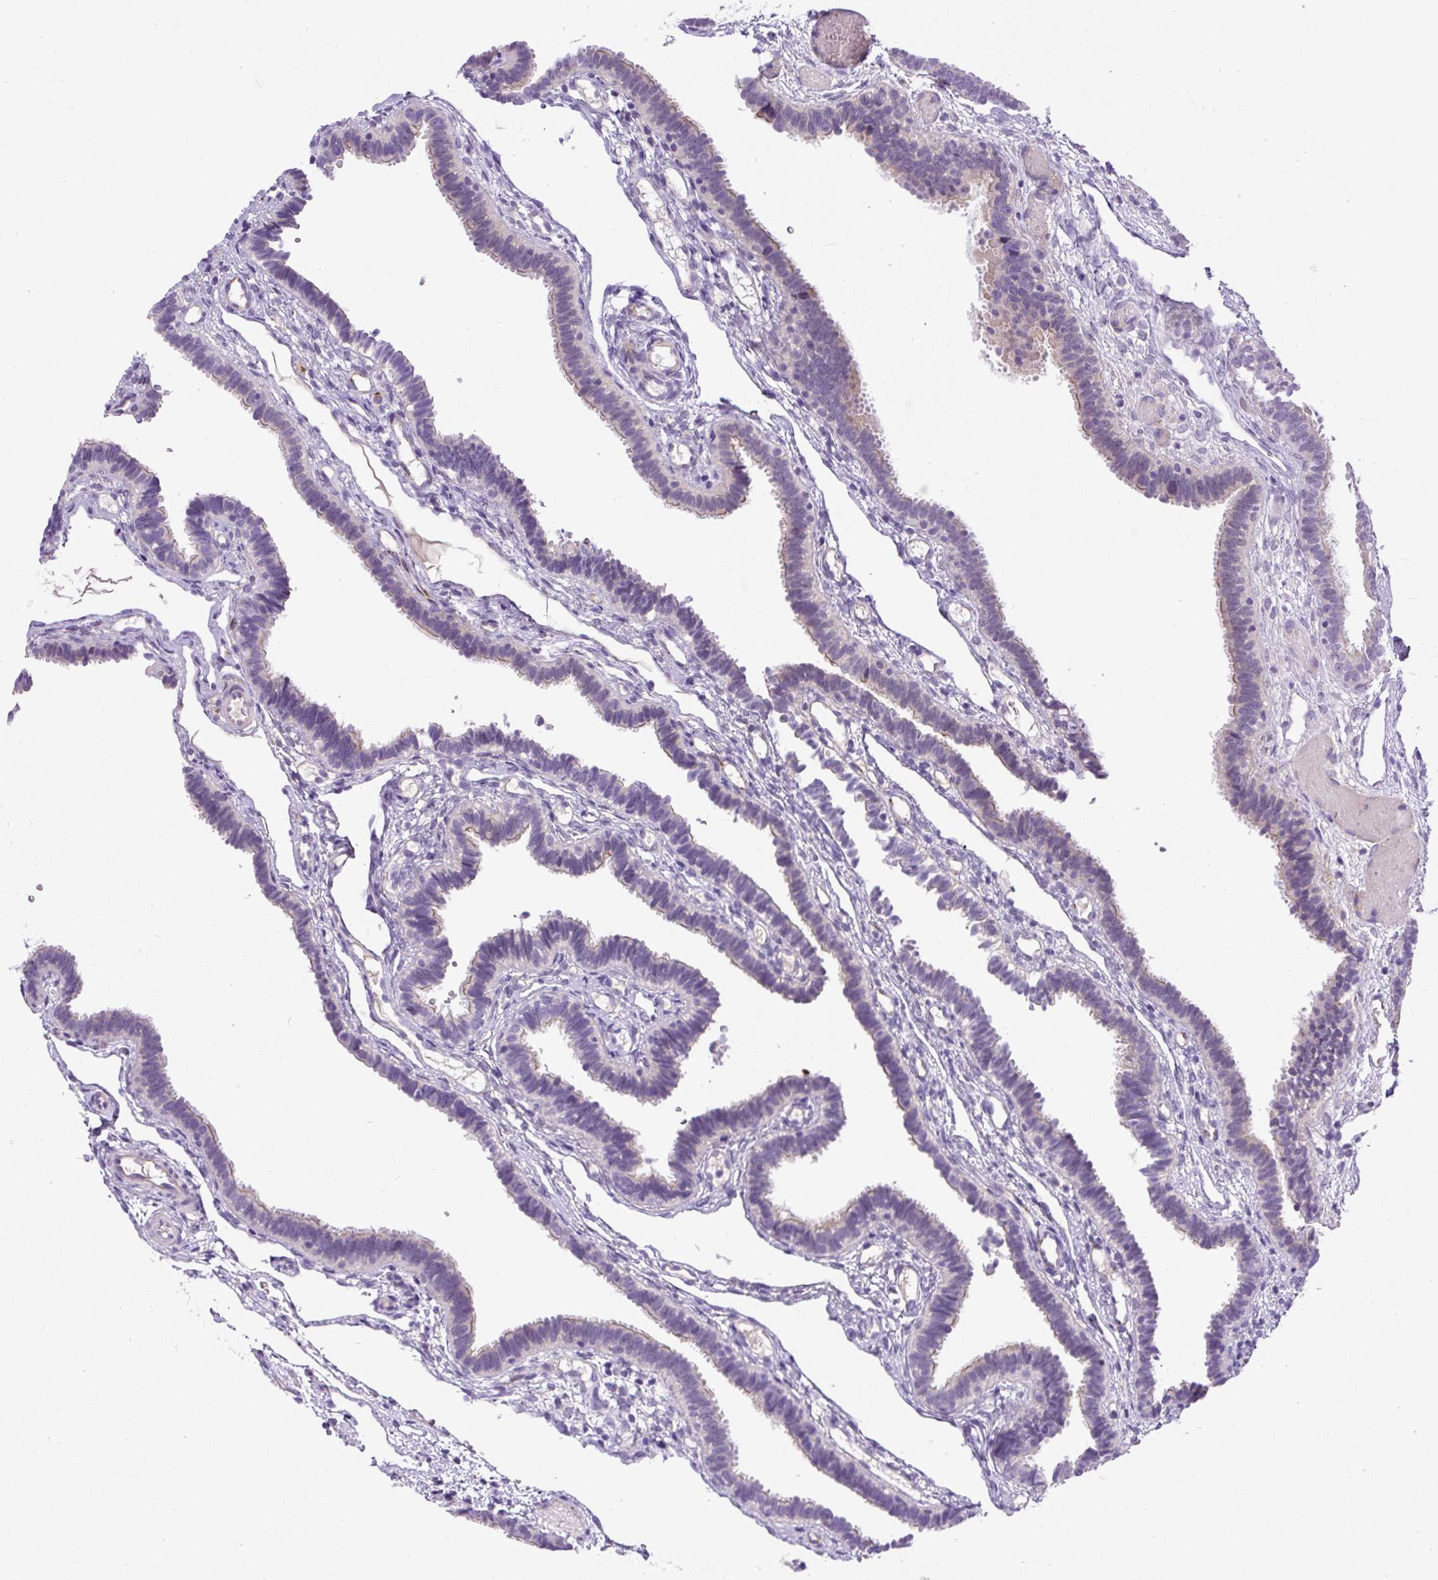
{"staining": {"intensity": "weak", "quantity": "<25%", "location": "cytoplasmic/membranous"}, "tissue": "fallopian tube", "cell_type": "Glandular cells", "image_type": "normal", "snomed": [{"axis": "morphology", "description": "Normal tissue, NOS"}, {"axis": "topography", "description": "Fallopian tube"}], "caption": "This is an IHC photomicrograph of unremarkable fallopian tube. There is no expression in glandular cells.", "gene": "LEFTY1", "patient": {"sex": "female", "age": 37}}